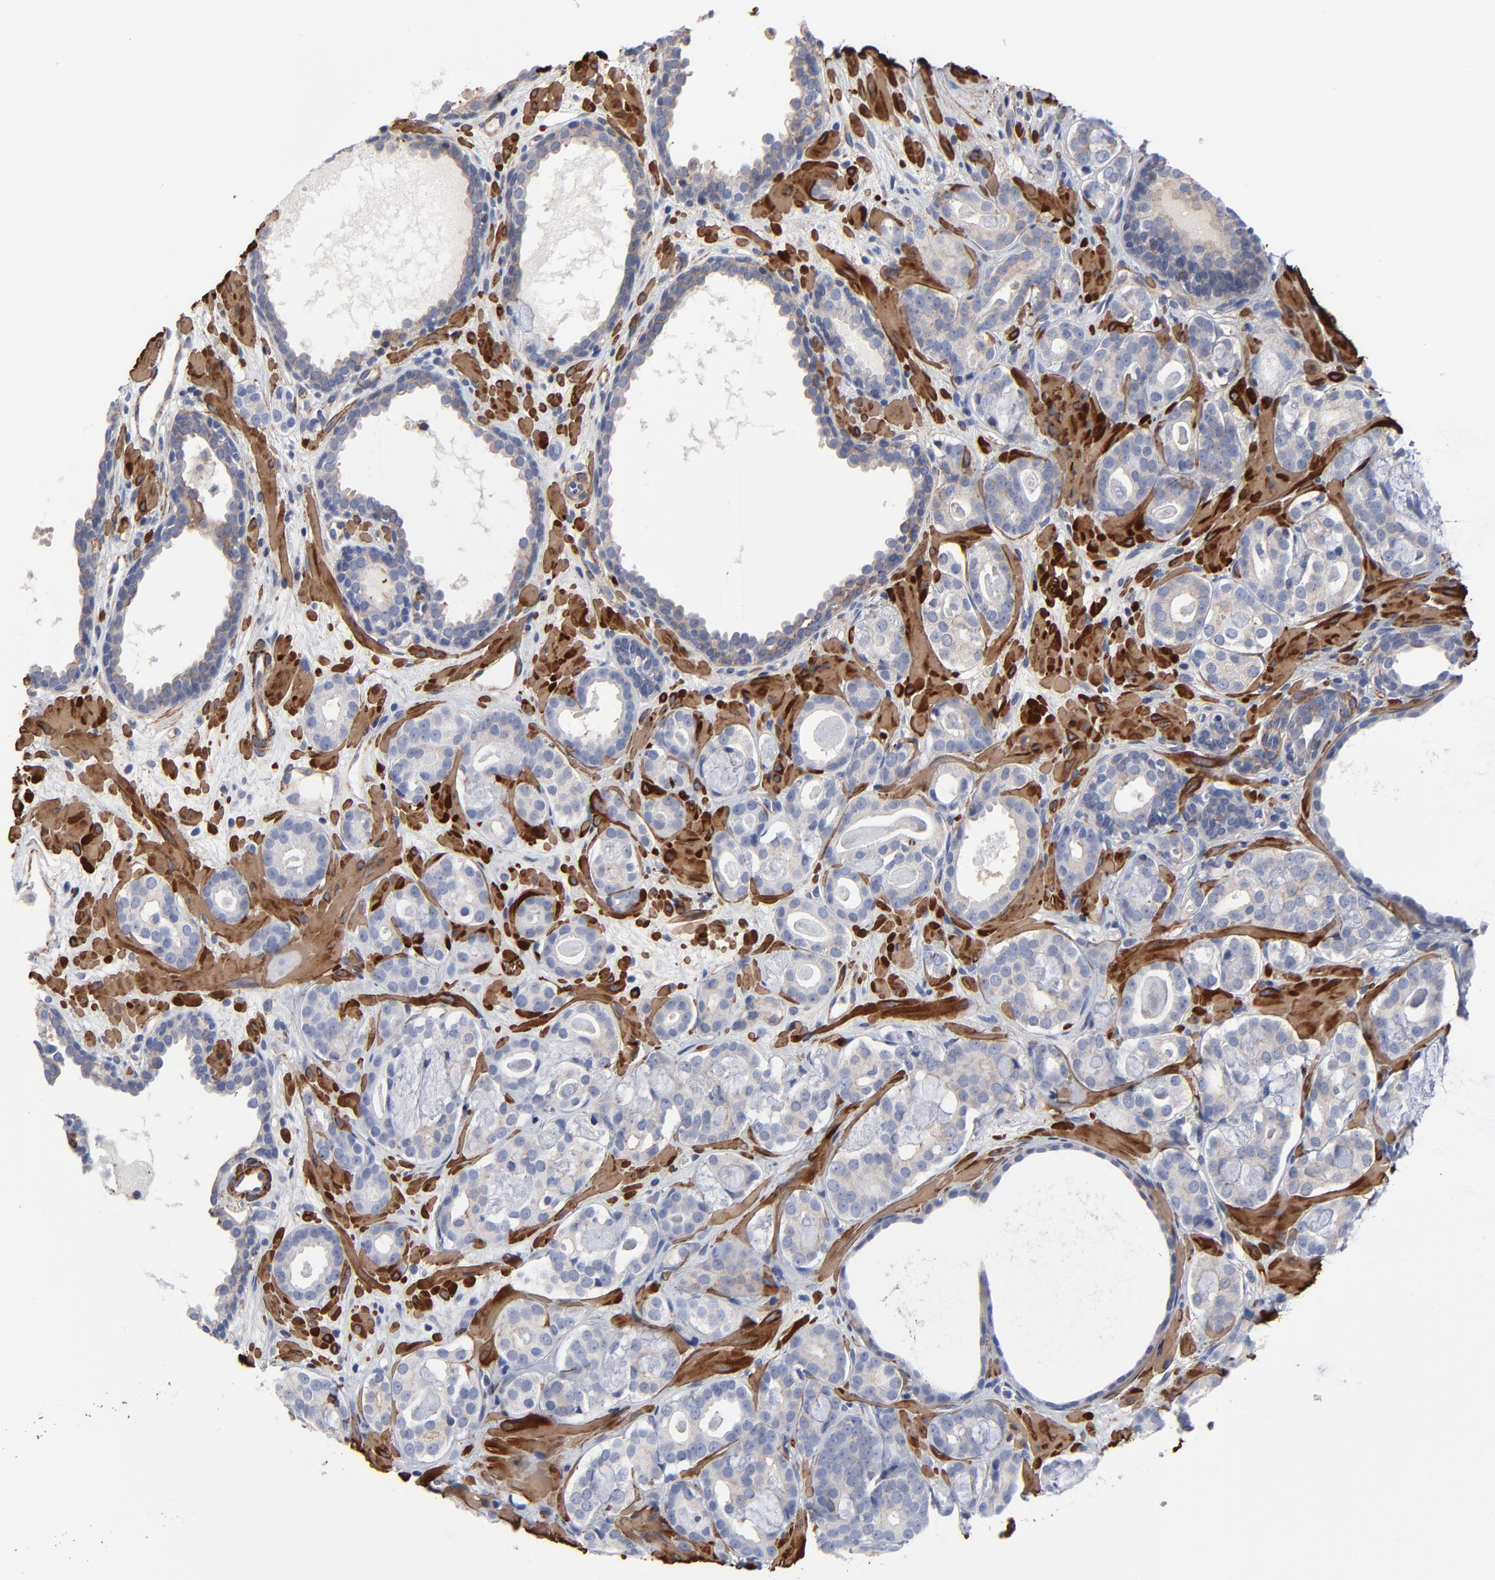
{"staining": {"intensity": "negative", "quantity": "none", "location": "none"}, "tissue": "prostate cancer", "cell_type": "Tumor cells", "image_type": "cancer", "snomed": [{"axis": "morphology", "description": "Adenocarcinoma, Low grade"}, {"axis": "topography", "description": "Prostate"}], "caption": "Immunohistochemistry micrograph of neoplastic tissue: human prostate low-grade adenocarcinoma stained with DAB displays no significant protein staining in tumor cells.", "gene": "ACTA2", "patient": {"sex": "male", "age": 57}}